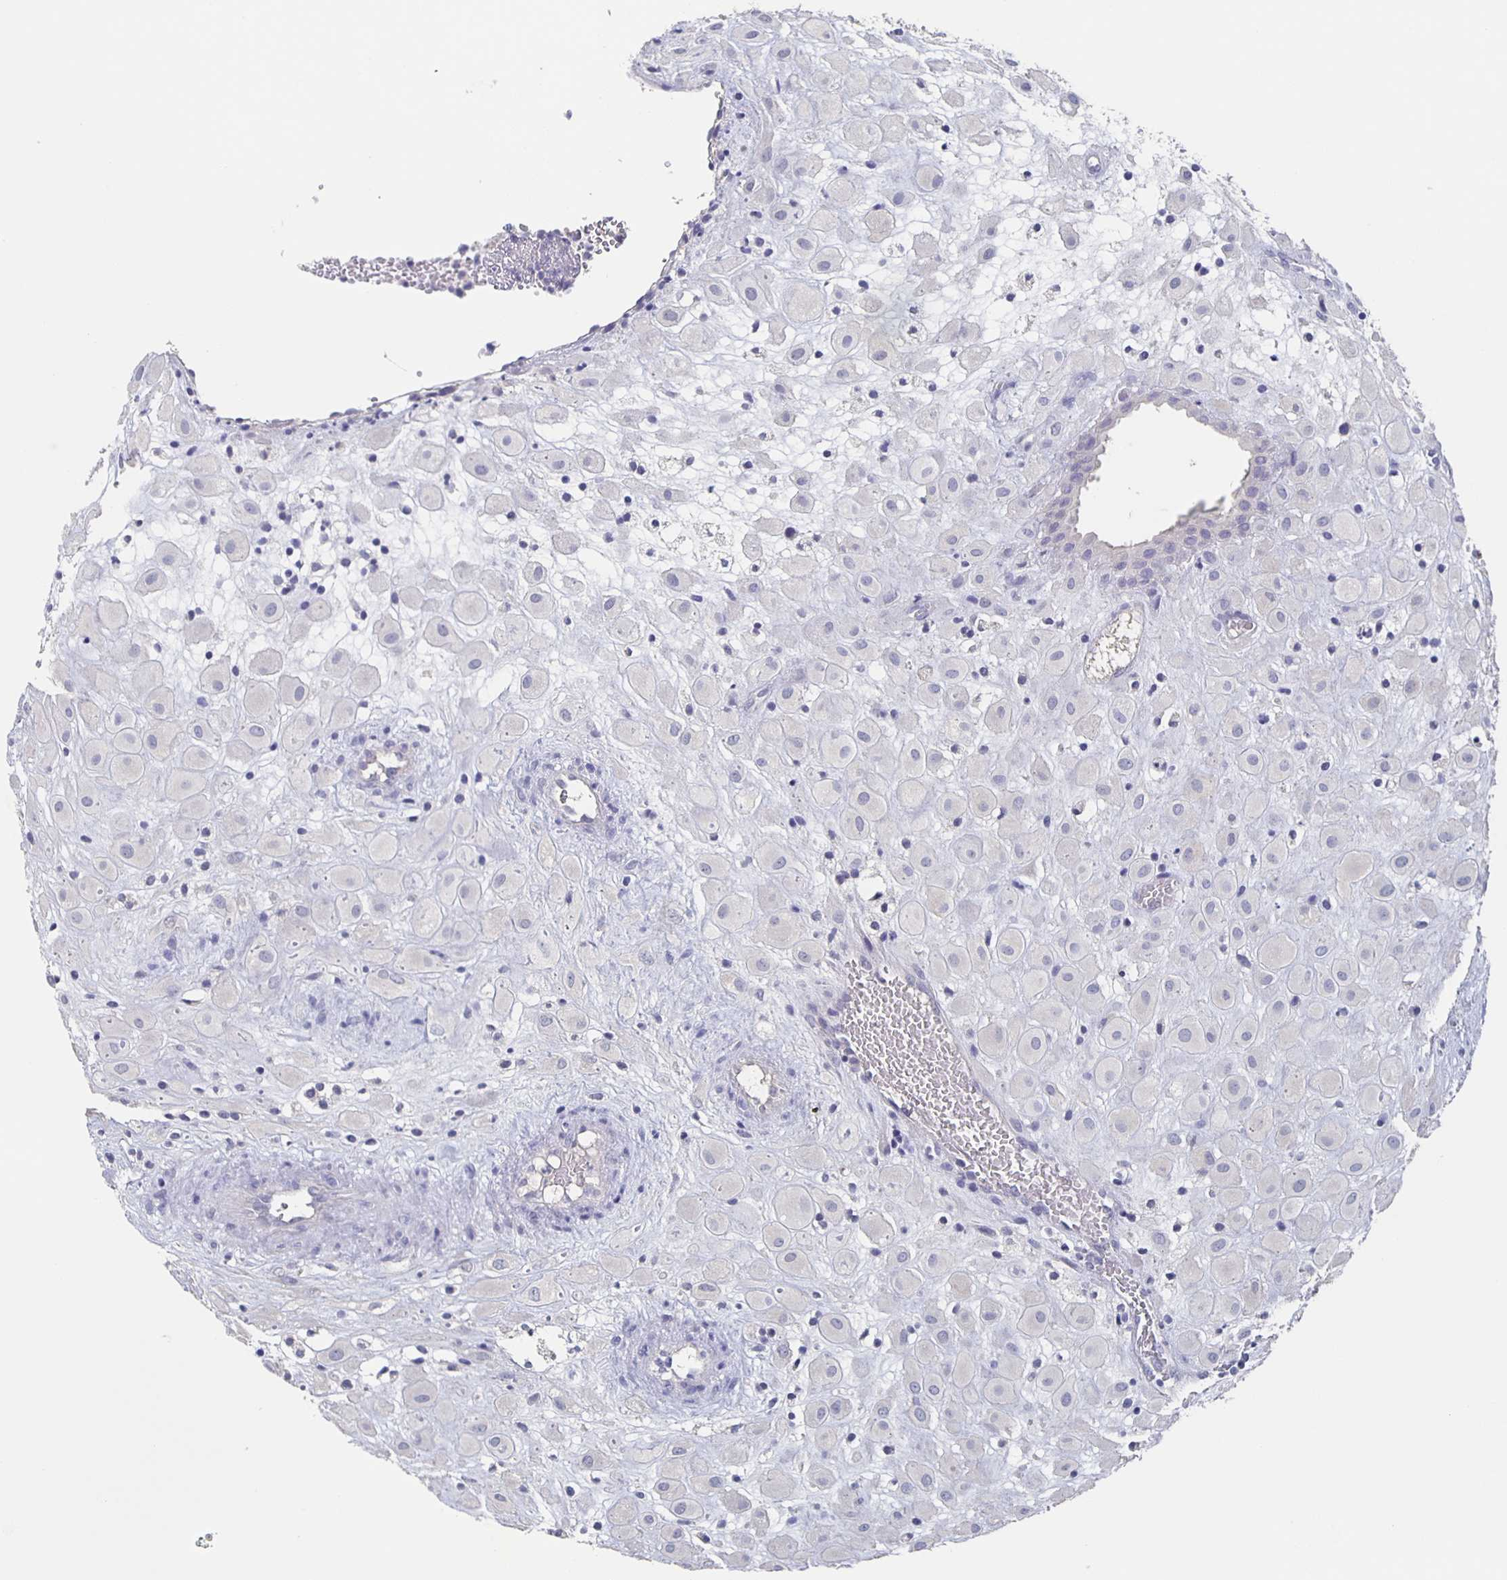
{"staining": {"intensity": "negative", "quantity": "none", "location": "none"}, "tissue": "placenta", "cell_type": "Decidual cells", "image_type": "normal", "snomed": [{"axis": "morphology", "description": "Normal tissue, NOS"}, {"axis": "topography", "description": "Placenta"}], "caption": "This is a micrograph of immunohistochemistry staining of benign placenta, which shows no positivity in decidual cells. The staining was performed using DAB (3,3'-diaminobenzidine) to visualize the protein expression in brown, while the nuclei were stained in blue with hematoxylin (Magnification: 20x).", "gene": "CACNA2D2", "patient": {"sex": "female", "age": 24}}